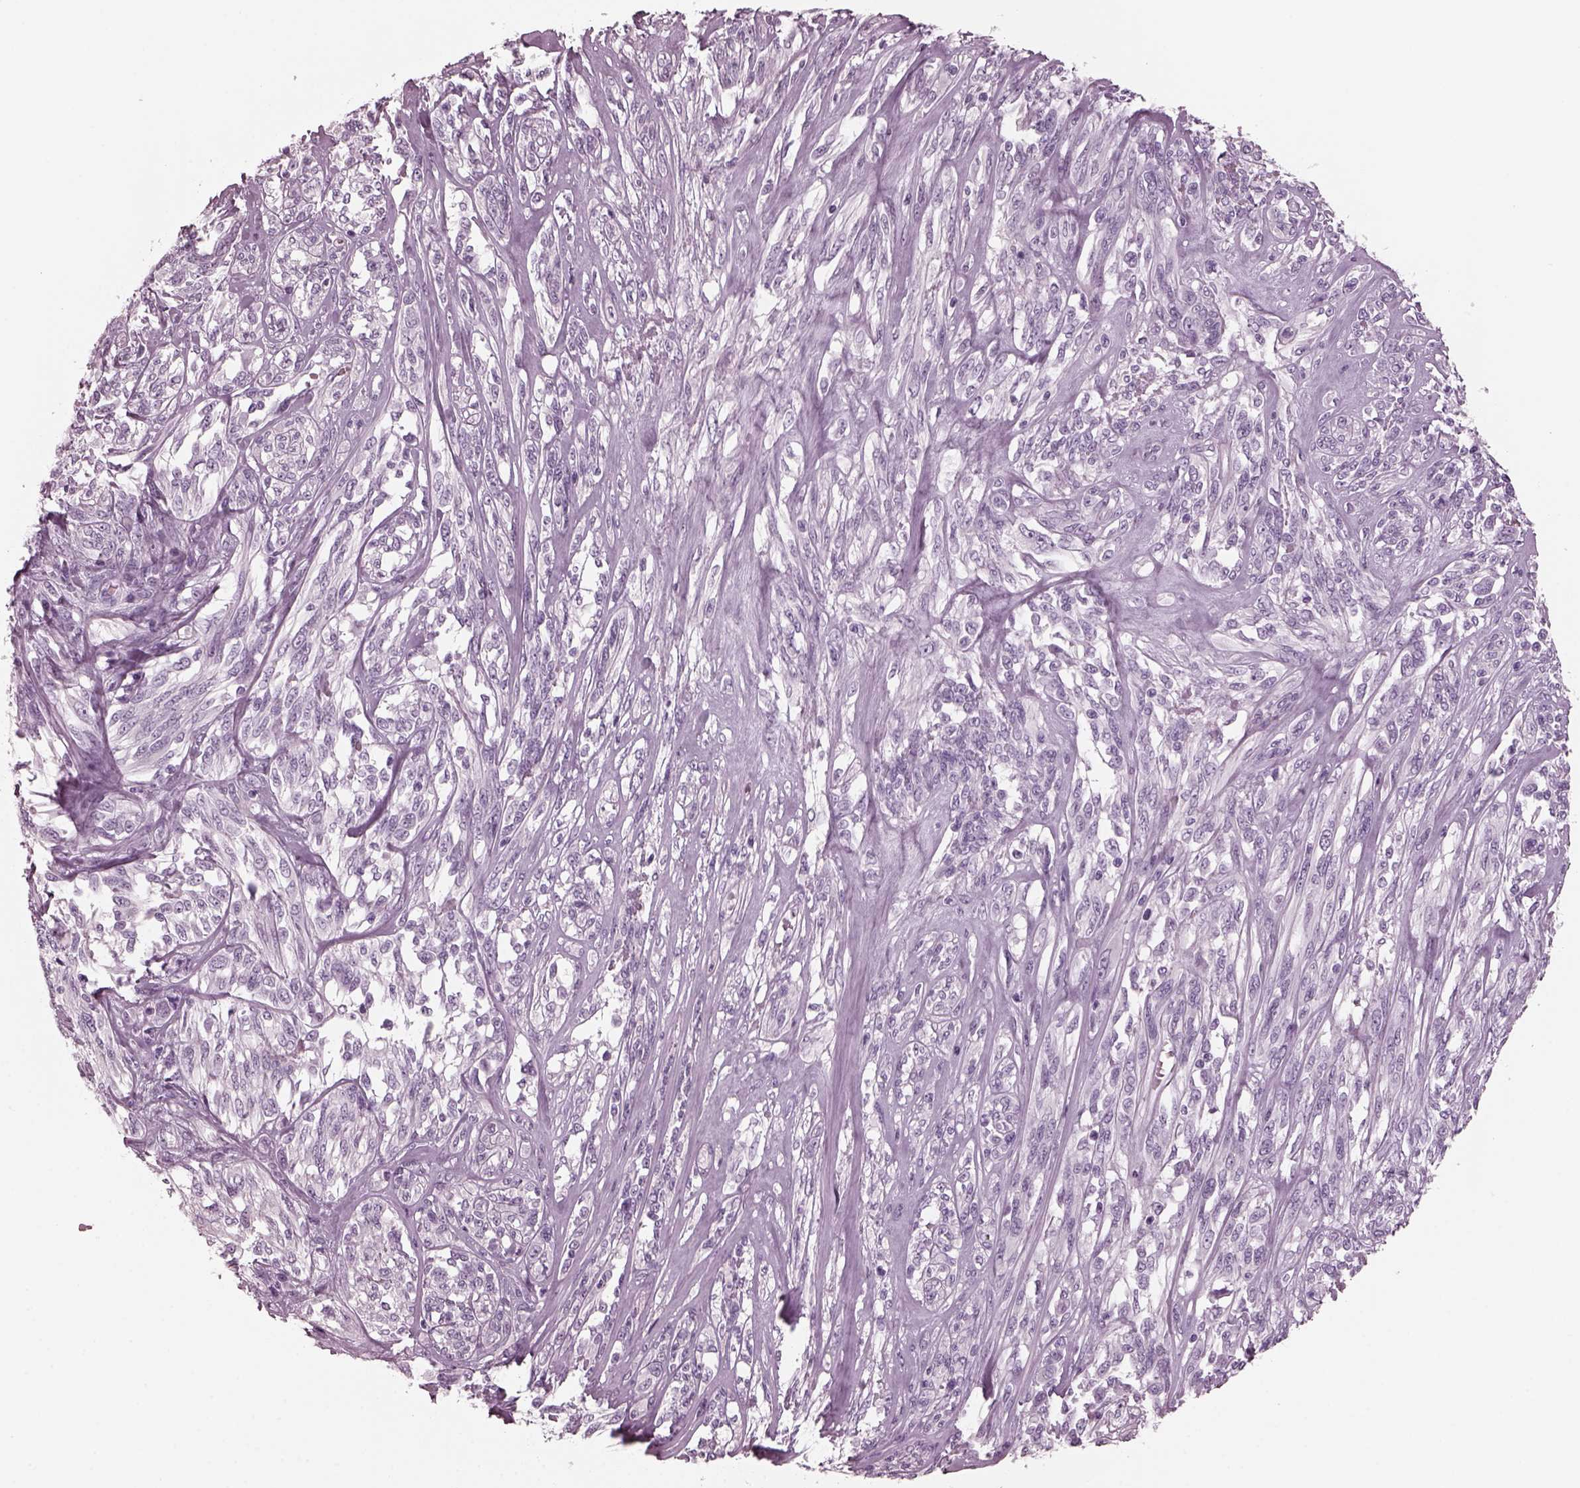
{"staining": {"intensity": "negative", "quantity": "none", "location": "none"}, "tissue": "melanoma", "cell_type": "Tumor cells", "image_type": "cancer", "snomed": [{"axis": "morphology", "description": "Malignant melanoma, NOS"}, {"axis": "topography", "description": "Skin"}], "caption": "A micrograph of malignant melanoma stained for a protein displays no brown staining in tumor cells.", "gene": "RCVRN", "patient": {"sex": "female", "age": 91}}